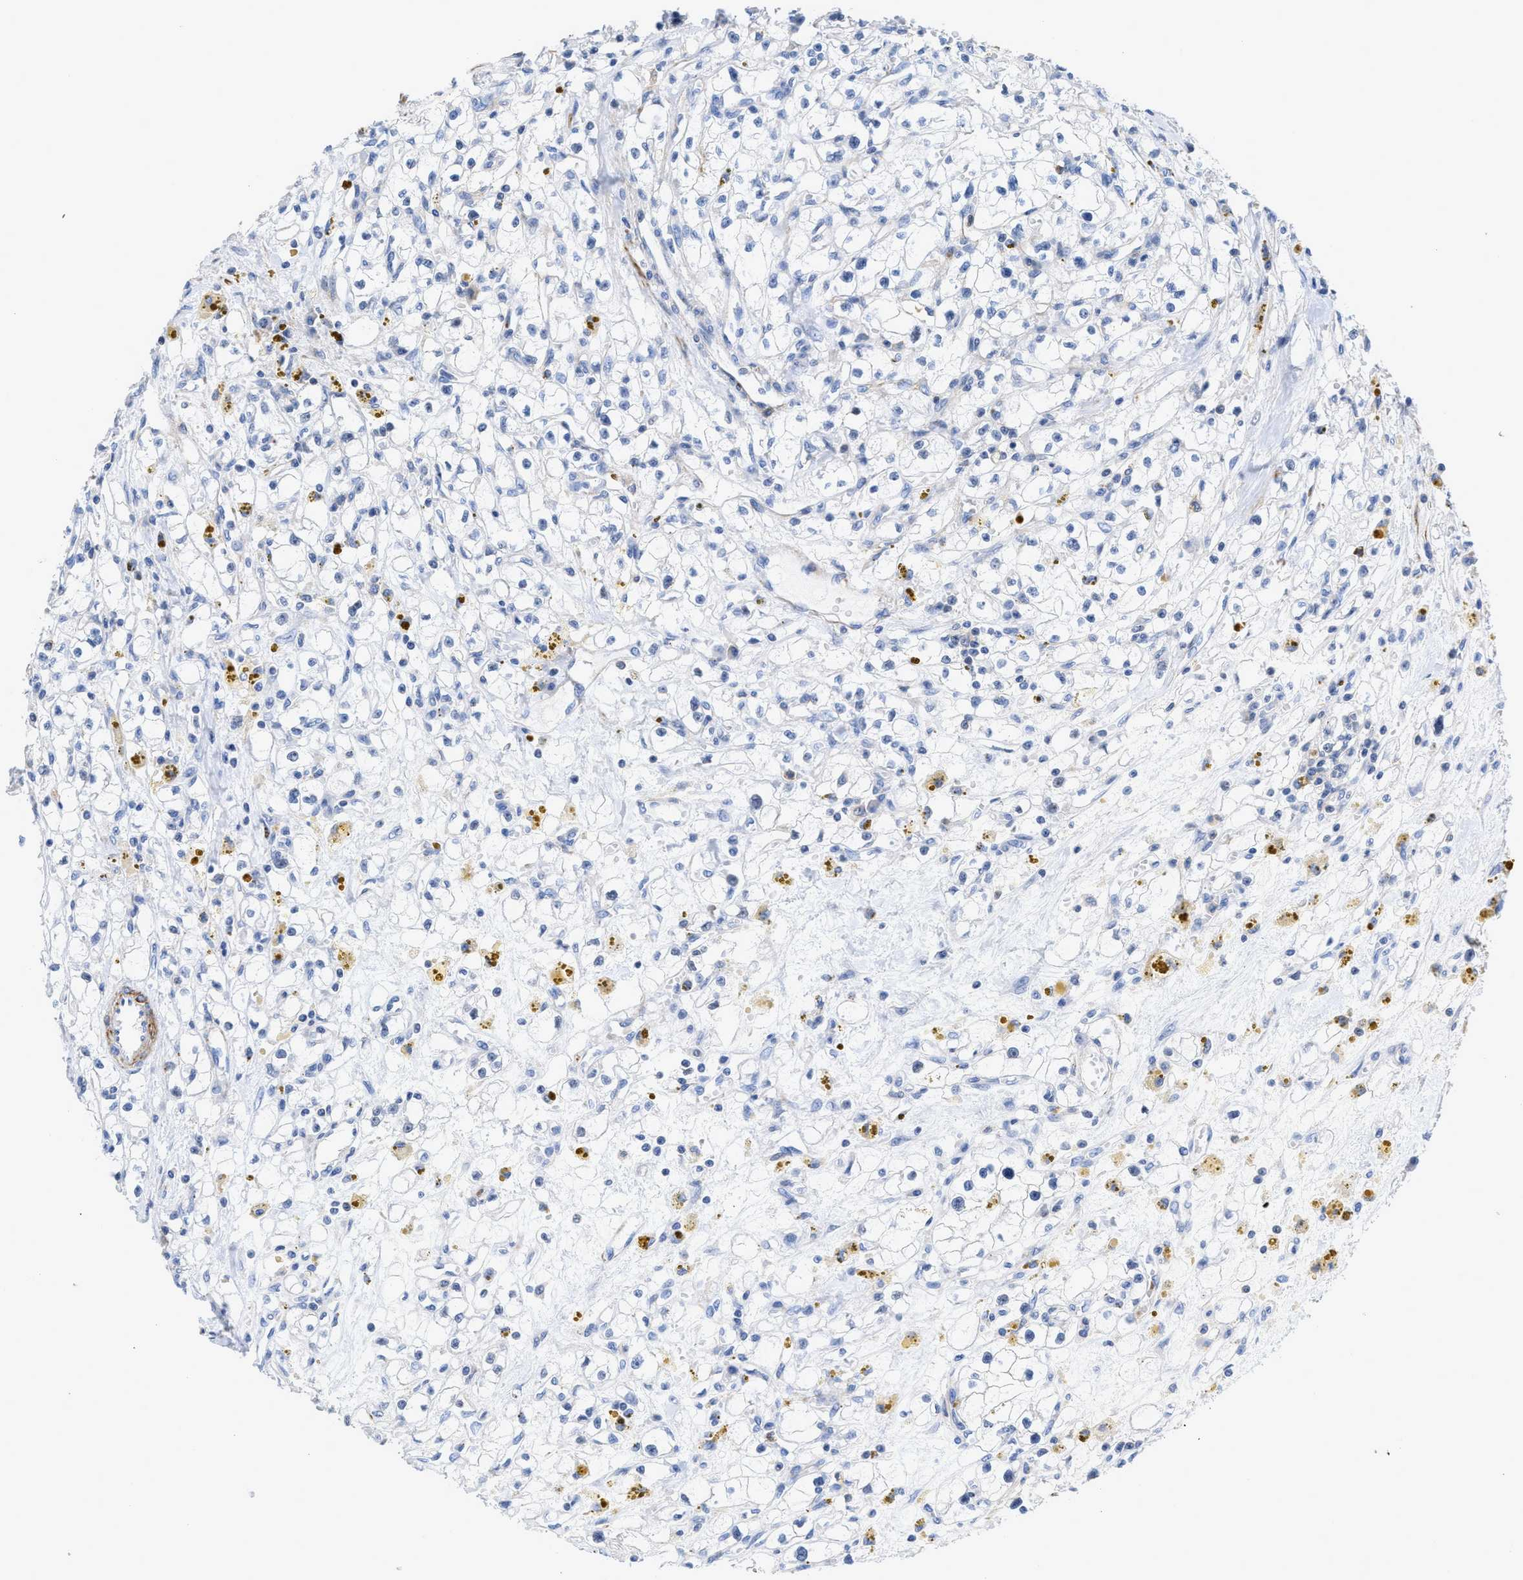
{"staining": {"intensity": "negative", "quantity": "none", "location": "none"}, "tissue": "renal cancer", "cell_type": "Tumor cells", "image_type": "cancer", "snomed": [{"axis": "morphology", "description": "Adenocarcinoma, NOS"}, {"axis": "topography", "description": "Kidney"}], "caption": "Renal cancer (adenocarcinoma) was stained to show a protein in brown. There is no significant expression in tumor cells. Brightfield microscopy of IHC stained with DAB (brown) and hematoxylin (blue), captured at high magnification.", "gene": "PRMT2", "patient": {"sex": "male", "age": 56}}